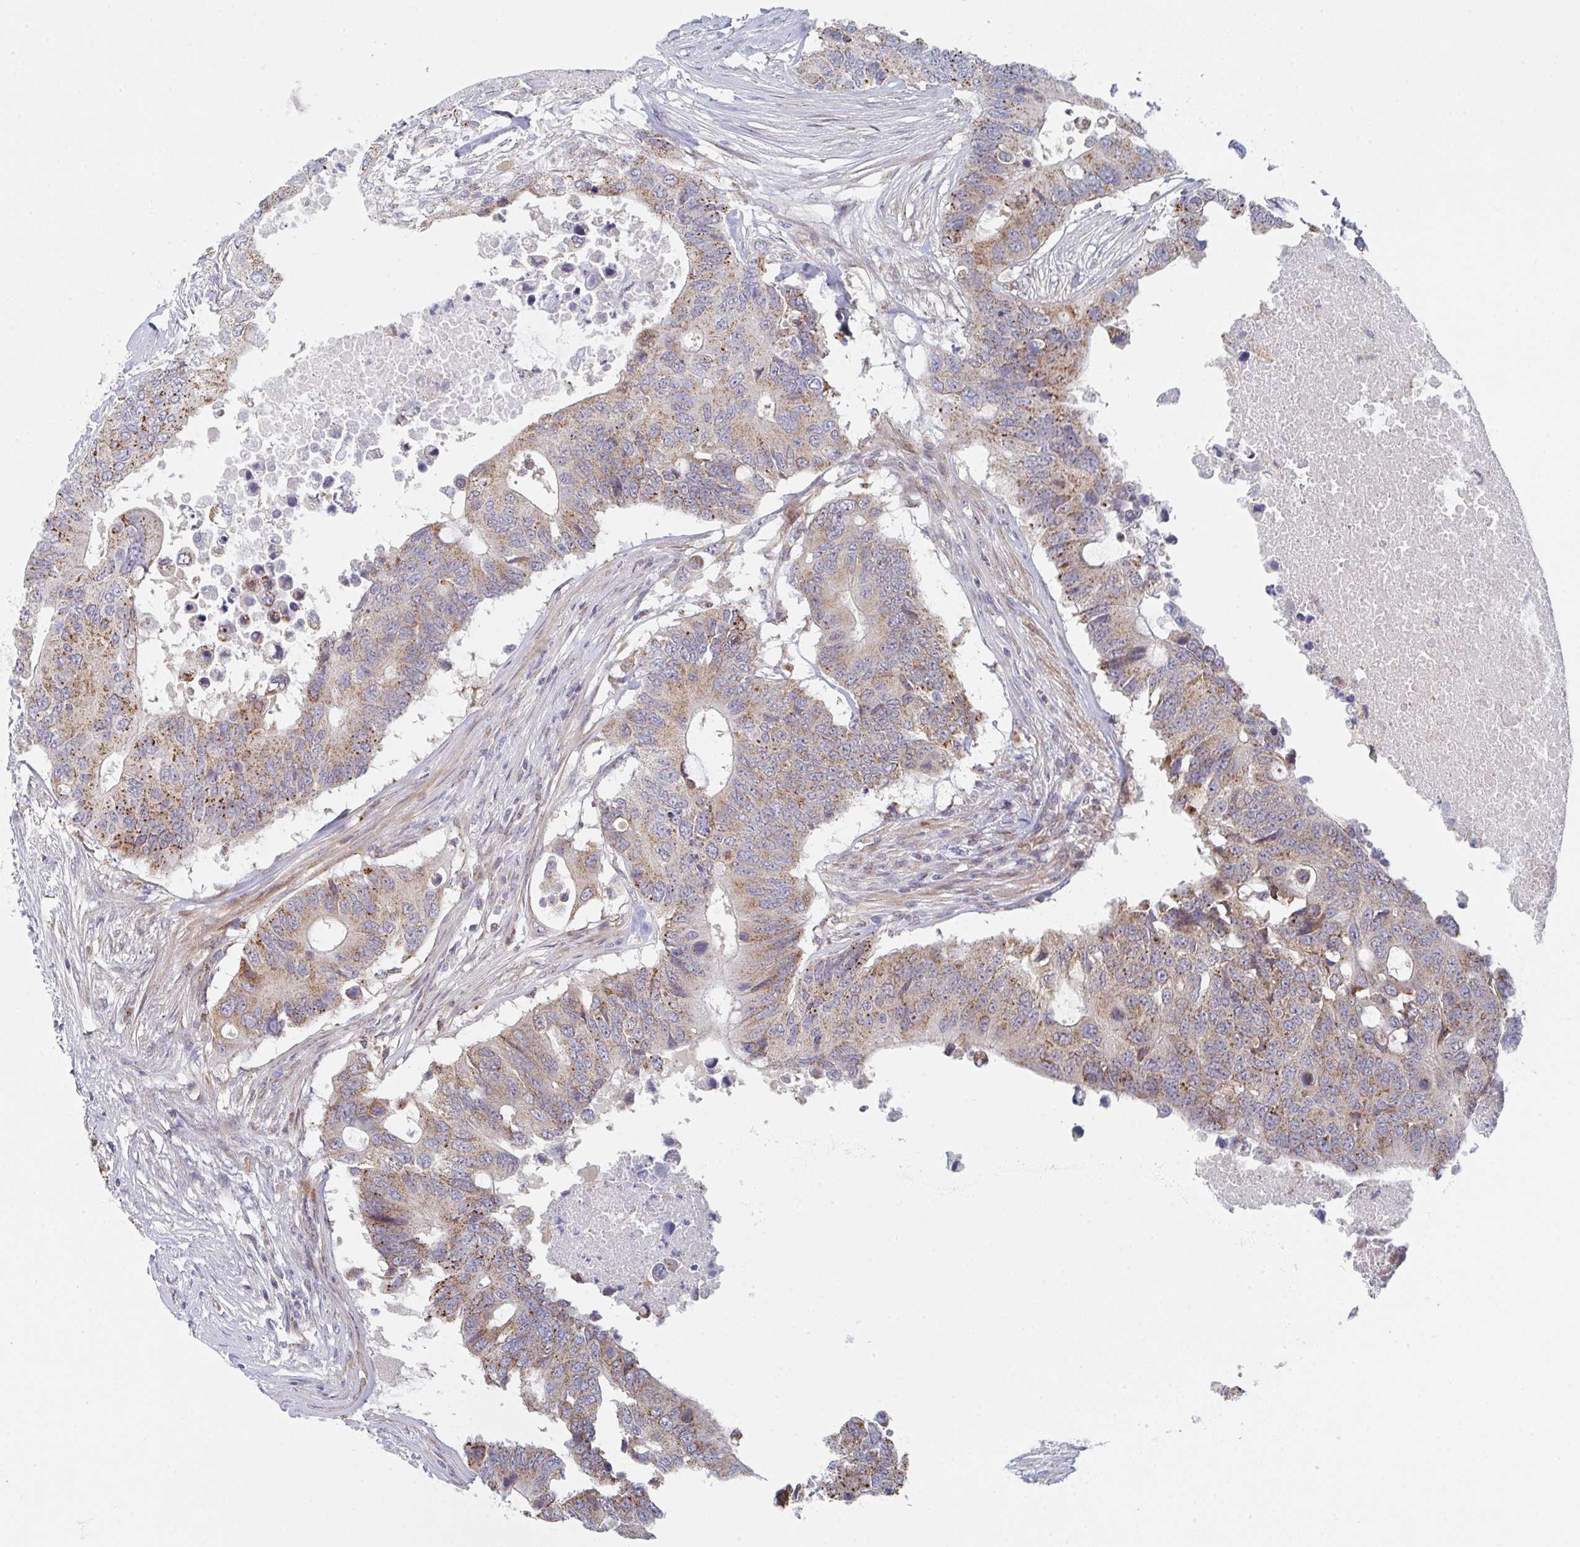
{"staining": {"intensity": "moderate", "quantity": ">75%", "location": "cytoplasmic/membranous"}, "tissue": "colorectal cancer", "cell_type": "Tumor cells", "image_type": "cancer", "snomed": [{"axis": "morphology", "description": "Adenocarcinoma, NOS"}, {"axis": "topography", "description": "Colon"}], "caption": "A high-resolution image shows IHC staining of colorectal cancer, which demonstrates moderate cytoplasmic/membranous staining in about >75% of tumor cells. (DAB IHC with brightfield microscopy, high magnification).", "gene": "ZNF644", "patient": {"sex": "male", "age": 71}}